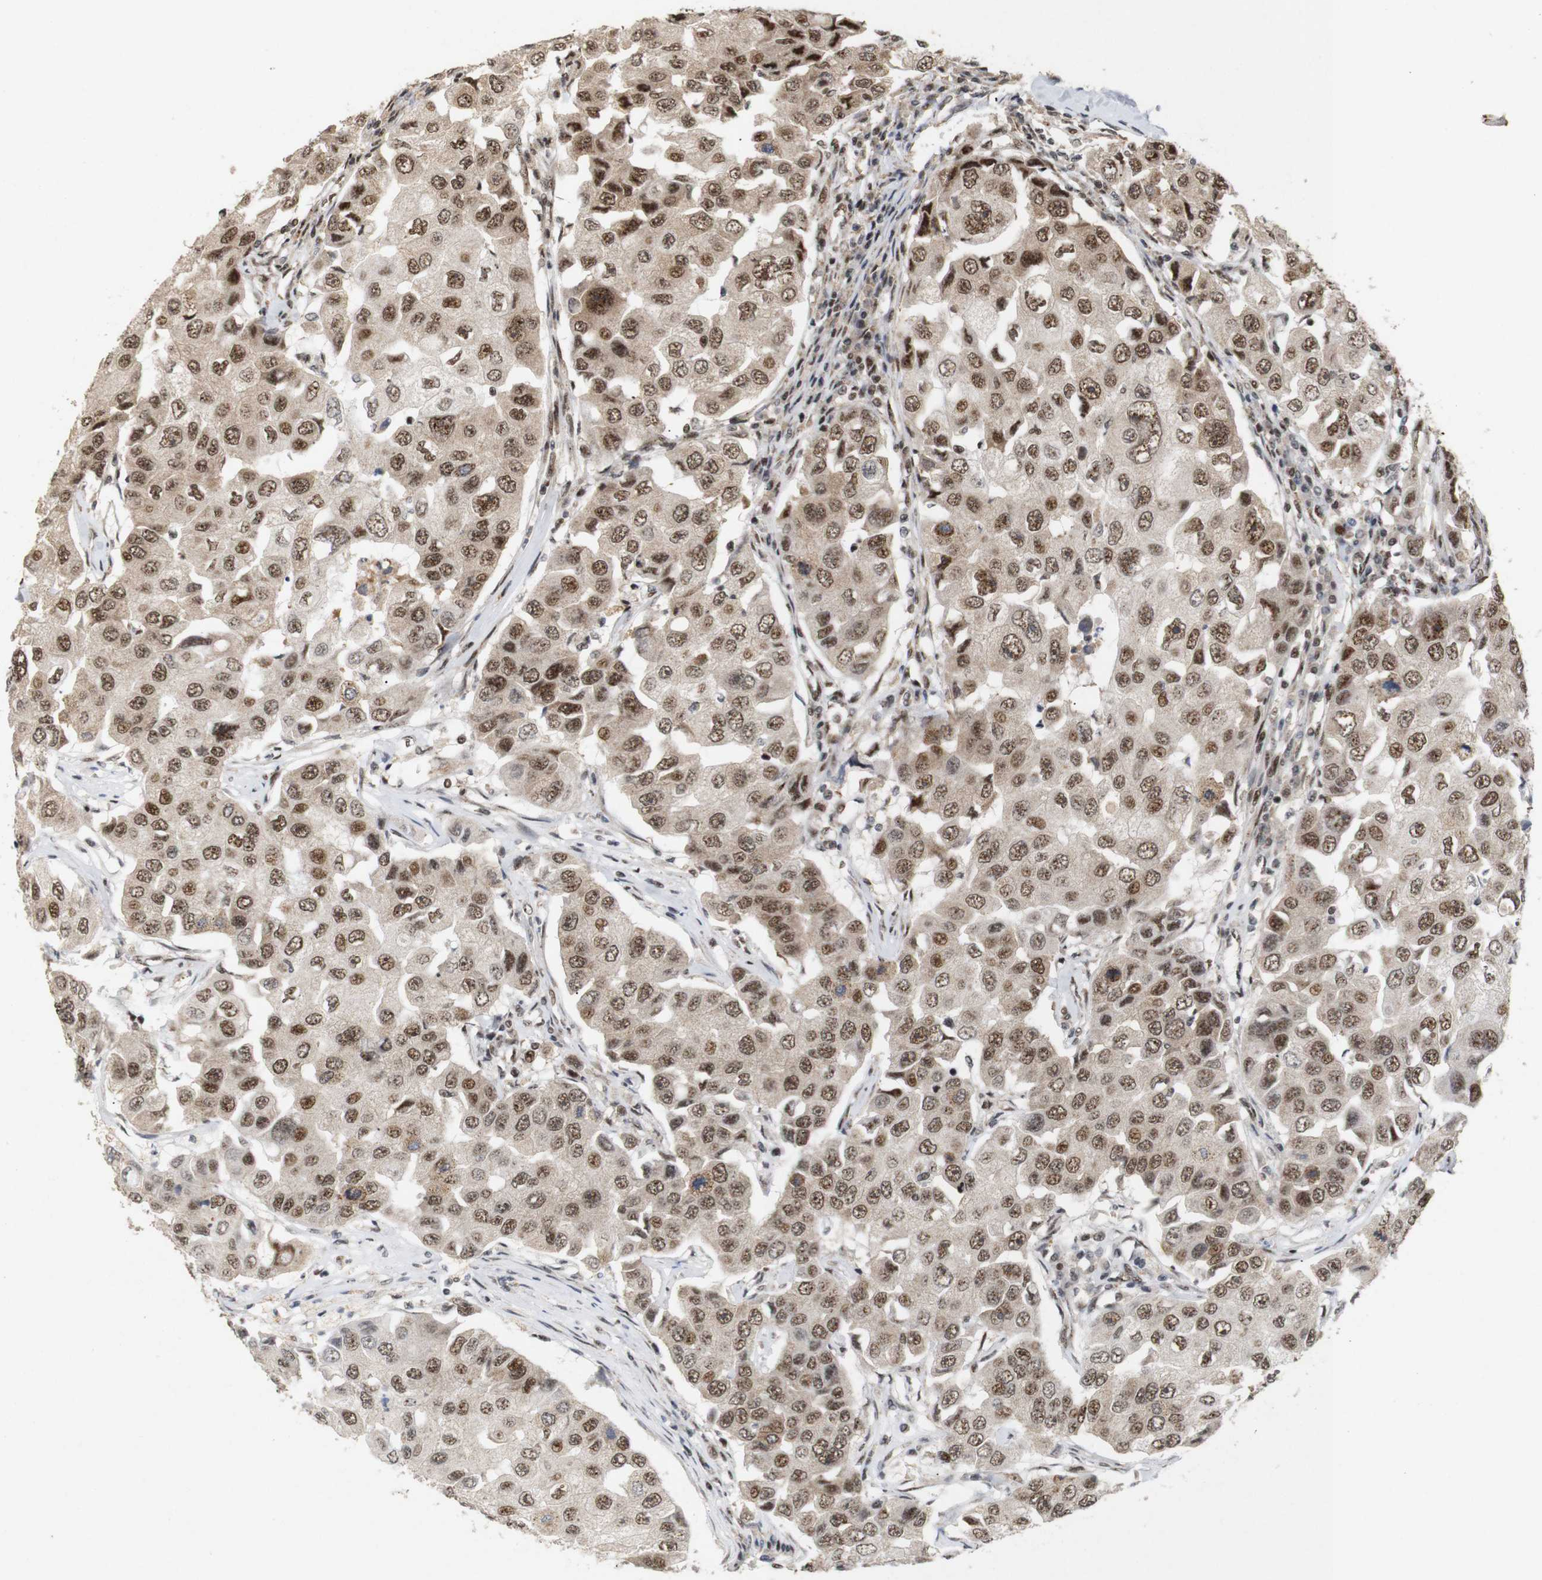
{"staining": {"intensity": "moderate", "quantity": ">75%", "location": "cytoplasmic/membranous,nuclear"}, "tissue": "breast cancer", "cell_type": "Tumor cells", "image_type": "cancer", "snomed": [{"axis": "morphology", "description": "Duct carcinoma"}, {"axis": "topography", "description": "Breast"}], "caption": "This is an image of IHC staining of breast intraductal carcinoma, which shows moderate expression in the cytoplasmic/membranous and nuclear of tumor cells.", "gene": "PYM1", "patient": {"sex": "female", "age": 27}}